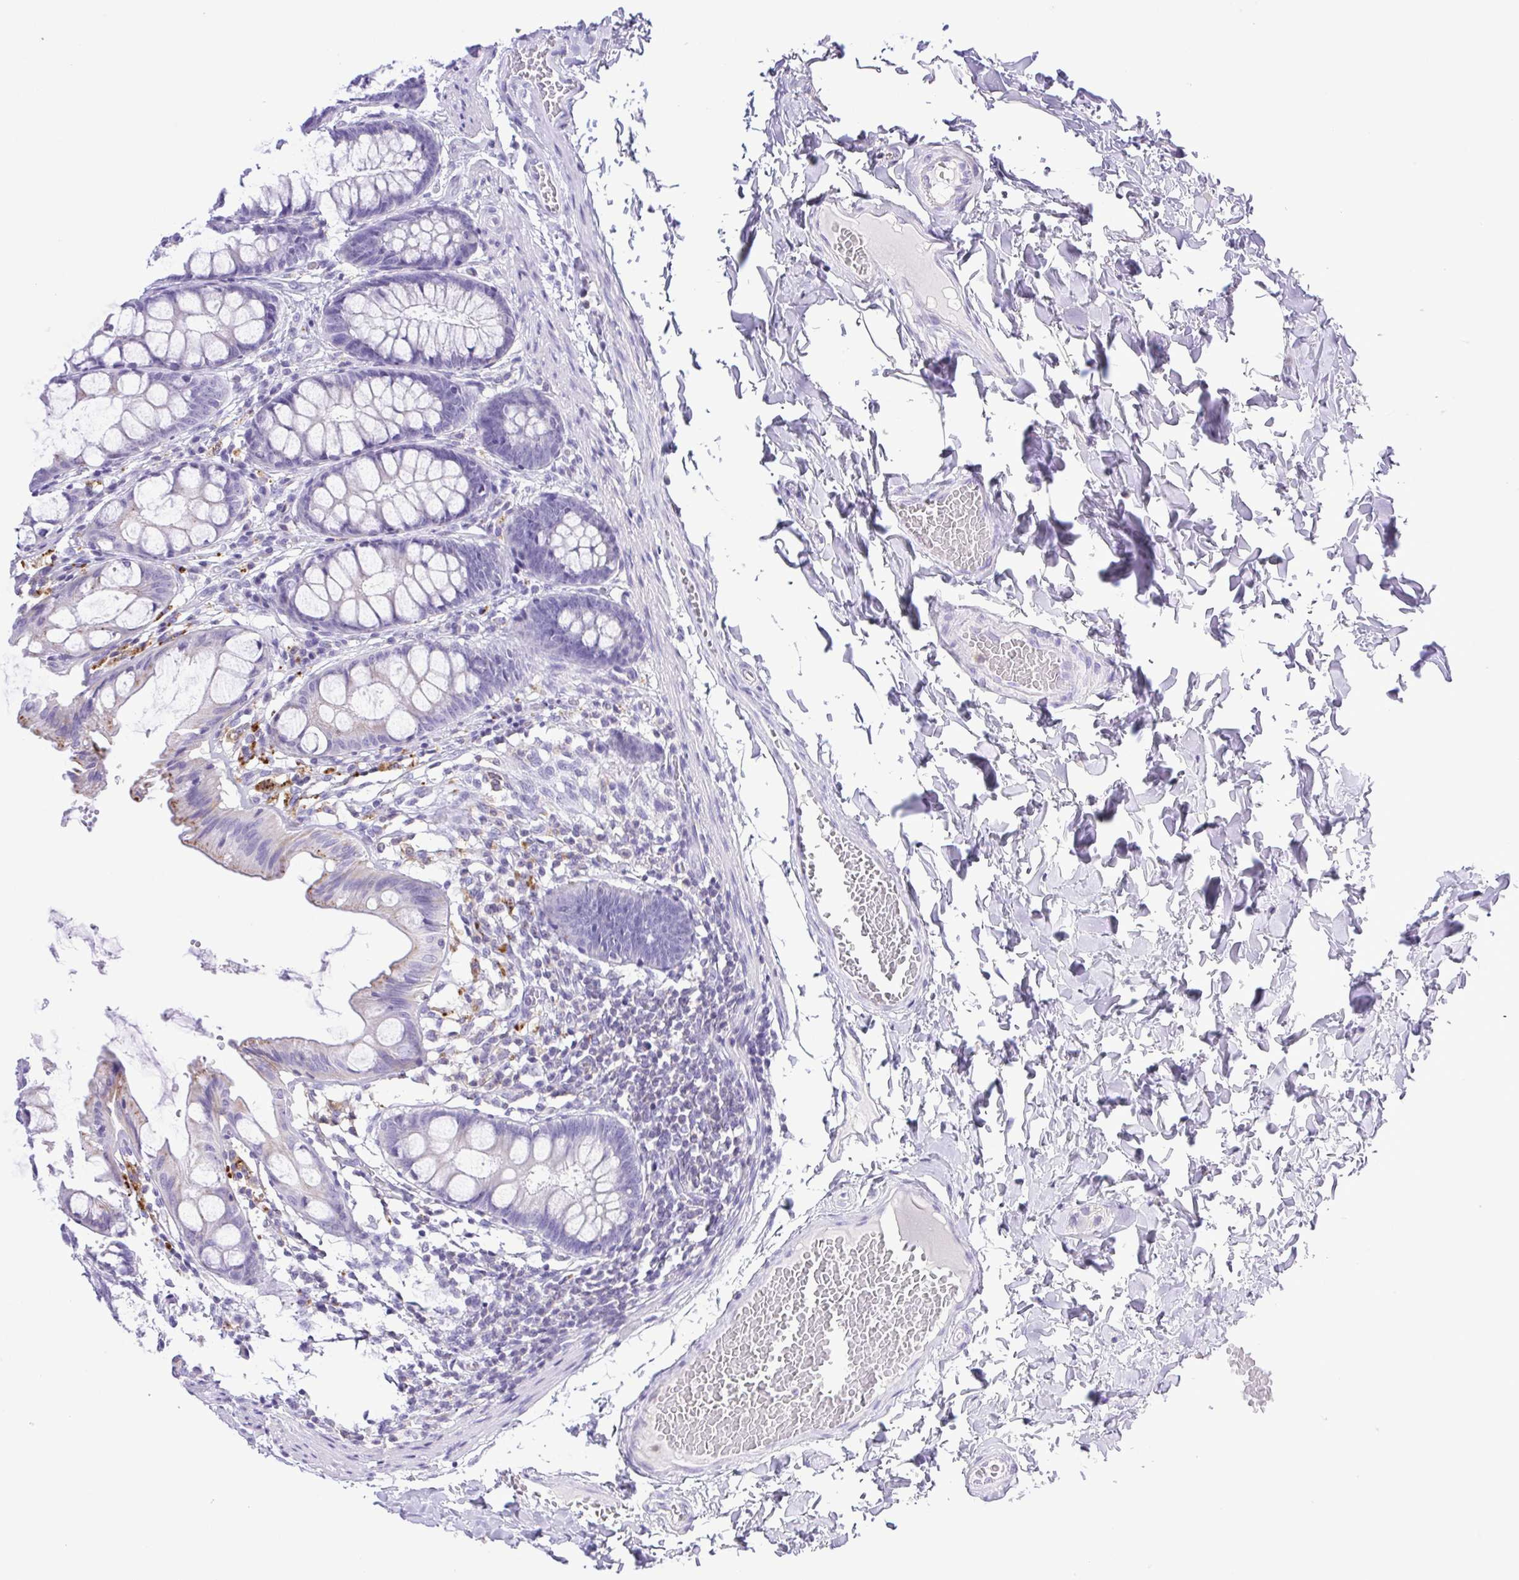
{"staining": {"intensity": "negative", "quantity": "none", "location": "none"}, "tissue": "colon", "cell_type": "Endothelial cells", "image_type": "normal", "snomed": [{"axis": "morphology", "description": "Normal tissue, NOS"}, {"axis": "topography", "description": "Colon"}], "caption": "DAB immunohistochemical staining of benign colon demonstrates no significant positivity in endothelial cells. (DAB (3,3'-diaminobenzidine) immunohistochemistry (IHC) visualized using brightfield microscopy, high magnification).", "gene": "SYNPR", "patient": {"sex": "male", "age": 47}}